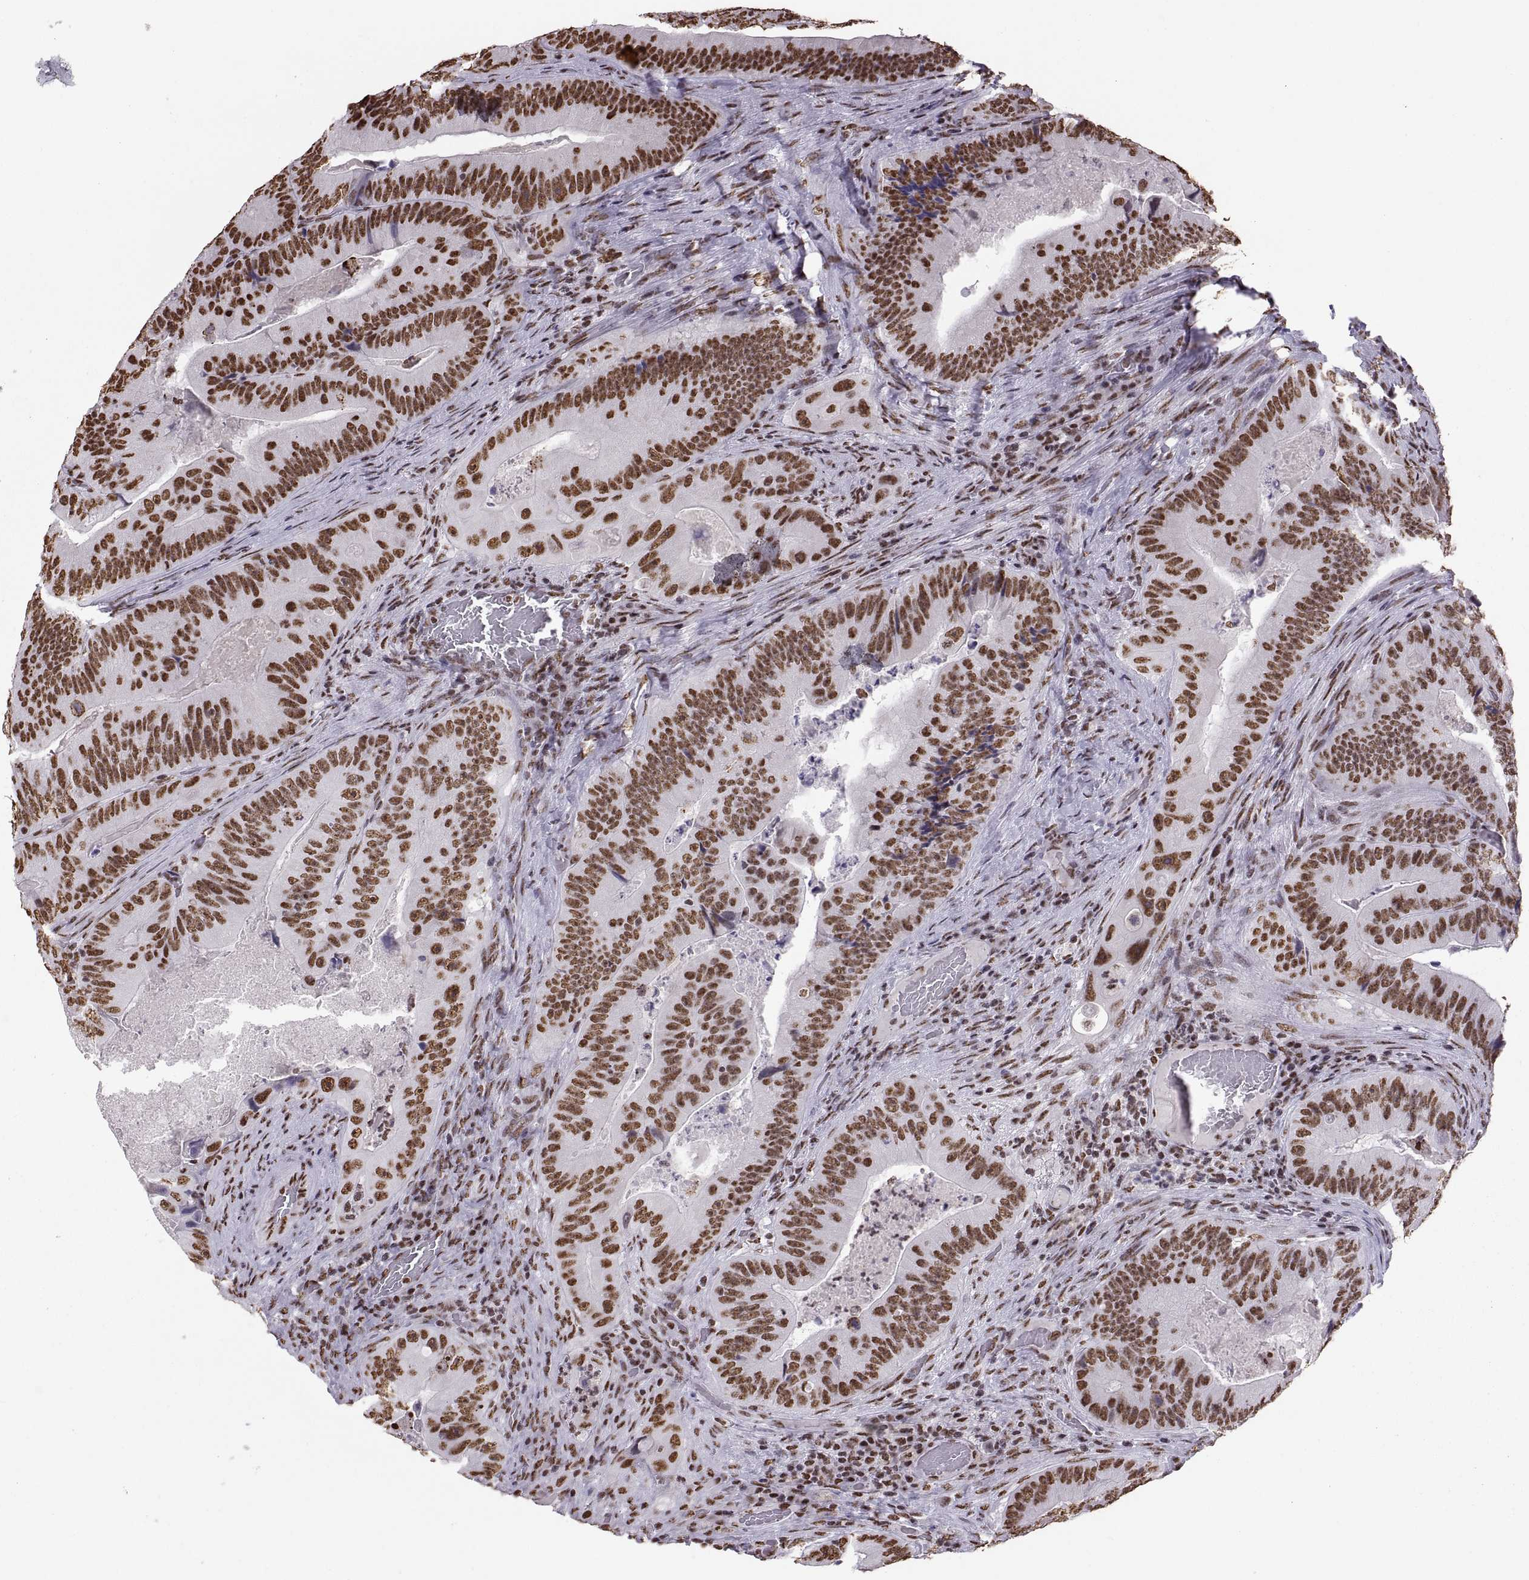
{"staining": {"intensity": "strong", "quantity": "25%-75%", "location": "nuclear"}, "tissue": "colorectal cancer", "cell_type": "Tumor cells", "image_type": "cancer", "snomed": [{"axis": "morphology", "description": "Adenocarcinoma, NOS"}, {"axis": "topography", "description": "Colon"}], "caption": "This photomicrograph reveals immunohistochemistry staining of human colorectal cancer (adenocarcinoma), with high strong nuclear staining in approximately 25%-75% of tumor cells.", "gene": "SNAI1", "patient": {"sex": "female", "age": 86}}